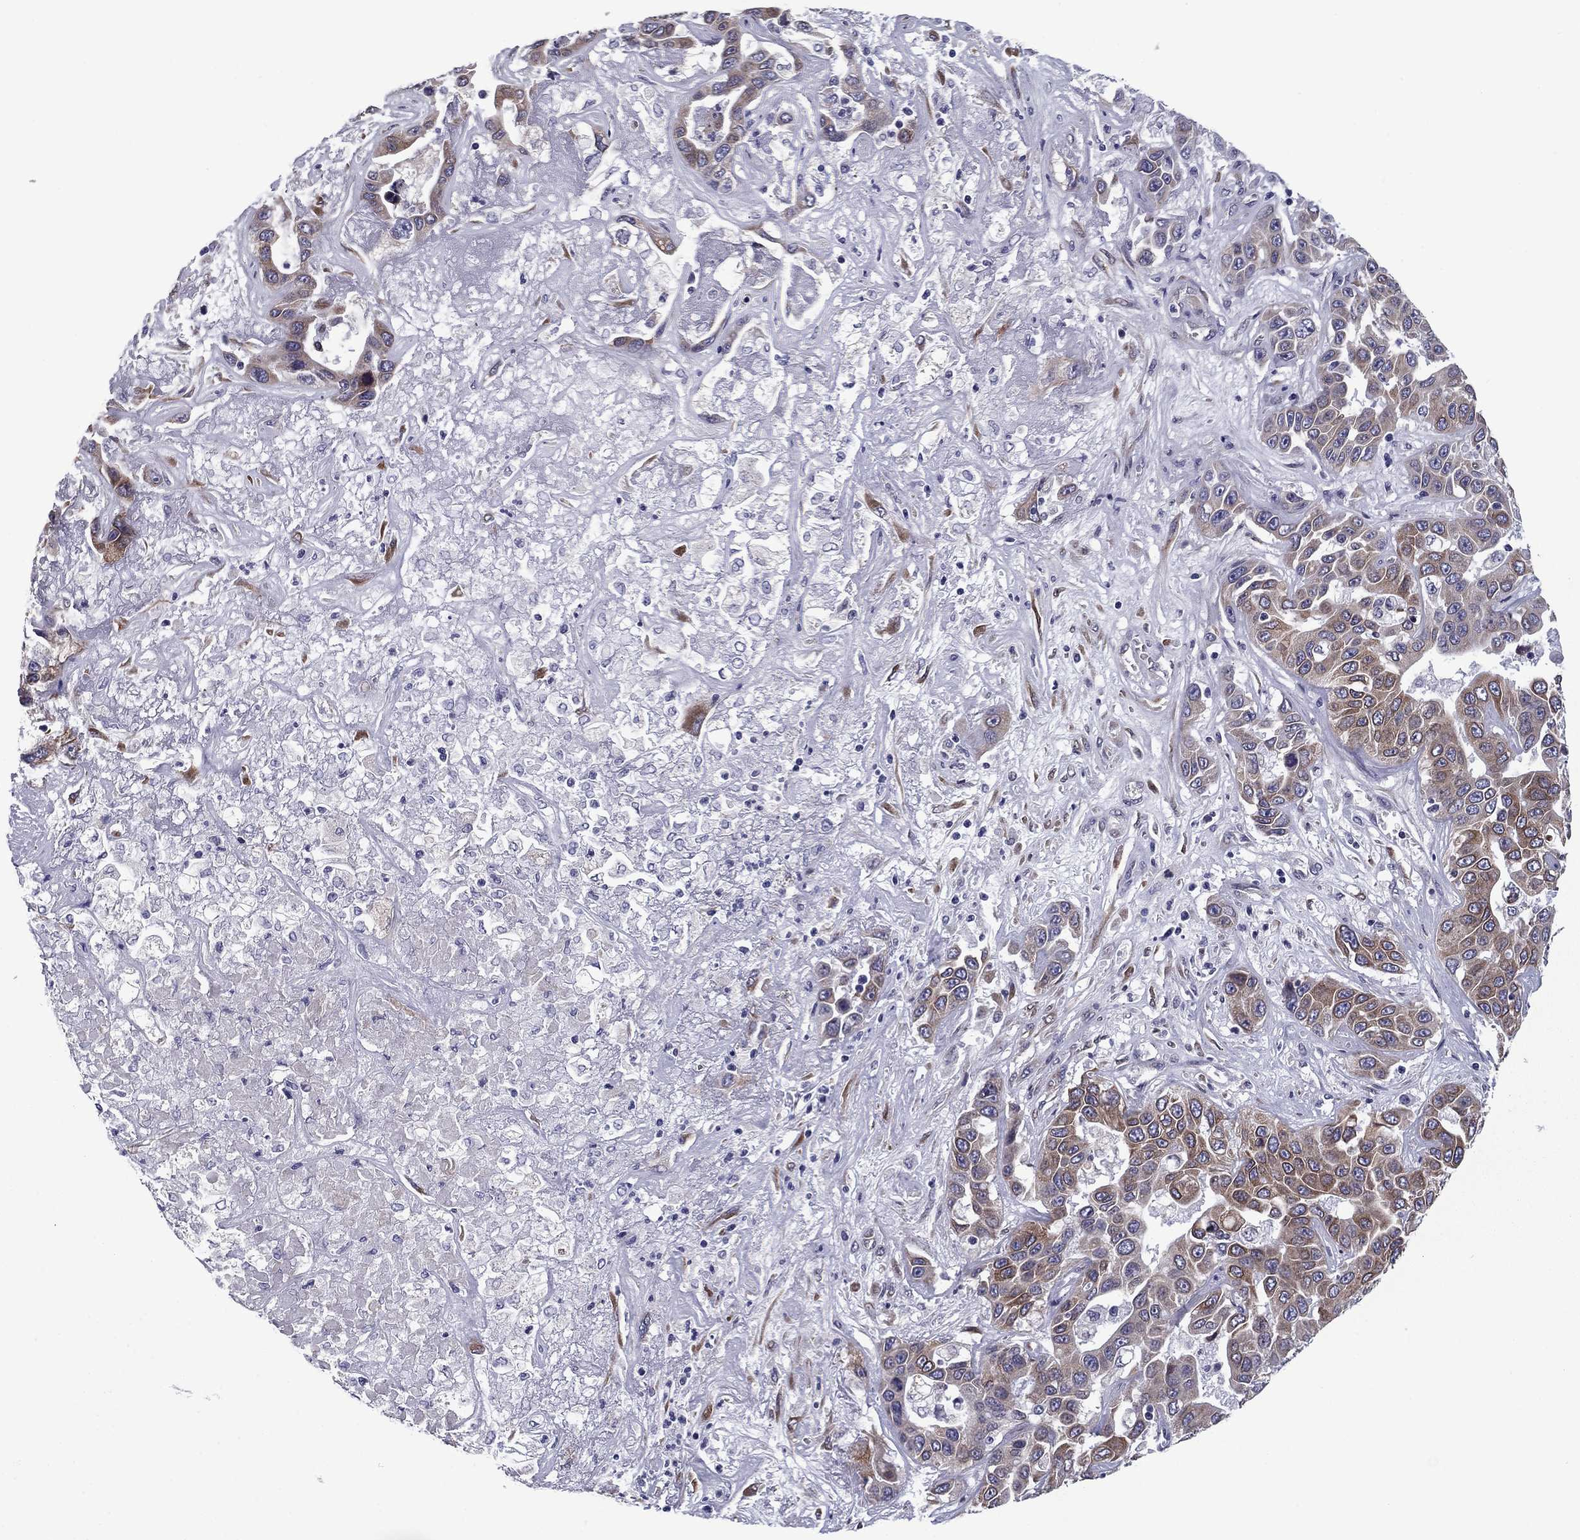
{"staining": {"intensity": "moderate", "quantity": ">75%", "location": "cytoplasmic/membranous"}, "tissue": "liver cancer", "cell_type": "Tumor cells", "image_type": "cancer", "snomed": [{"axis": "morphology", "description": "Cholangiocarcinoma"}, {"axis": "topography", "description": "Liver"}], "caption": "IHC photomicrograph of liver cancer (cholangiocarcinoma) stained for a protein (brown), which shows medium levels of moderate cytoplasmic/membranous expression in about >75% of tumor cells.", "gene": "TMED3", "patient": {"sex": "female", "age": 52}}